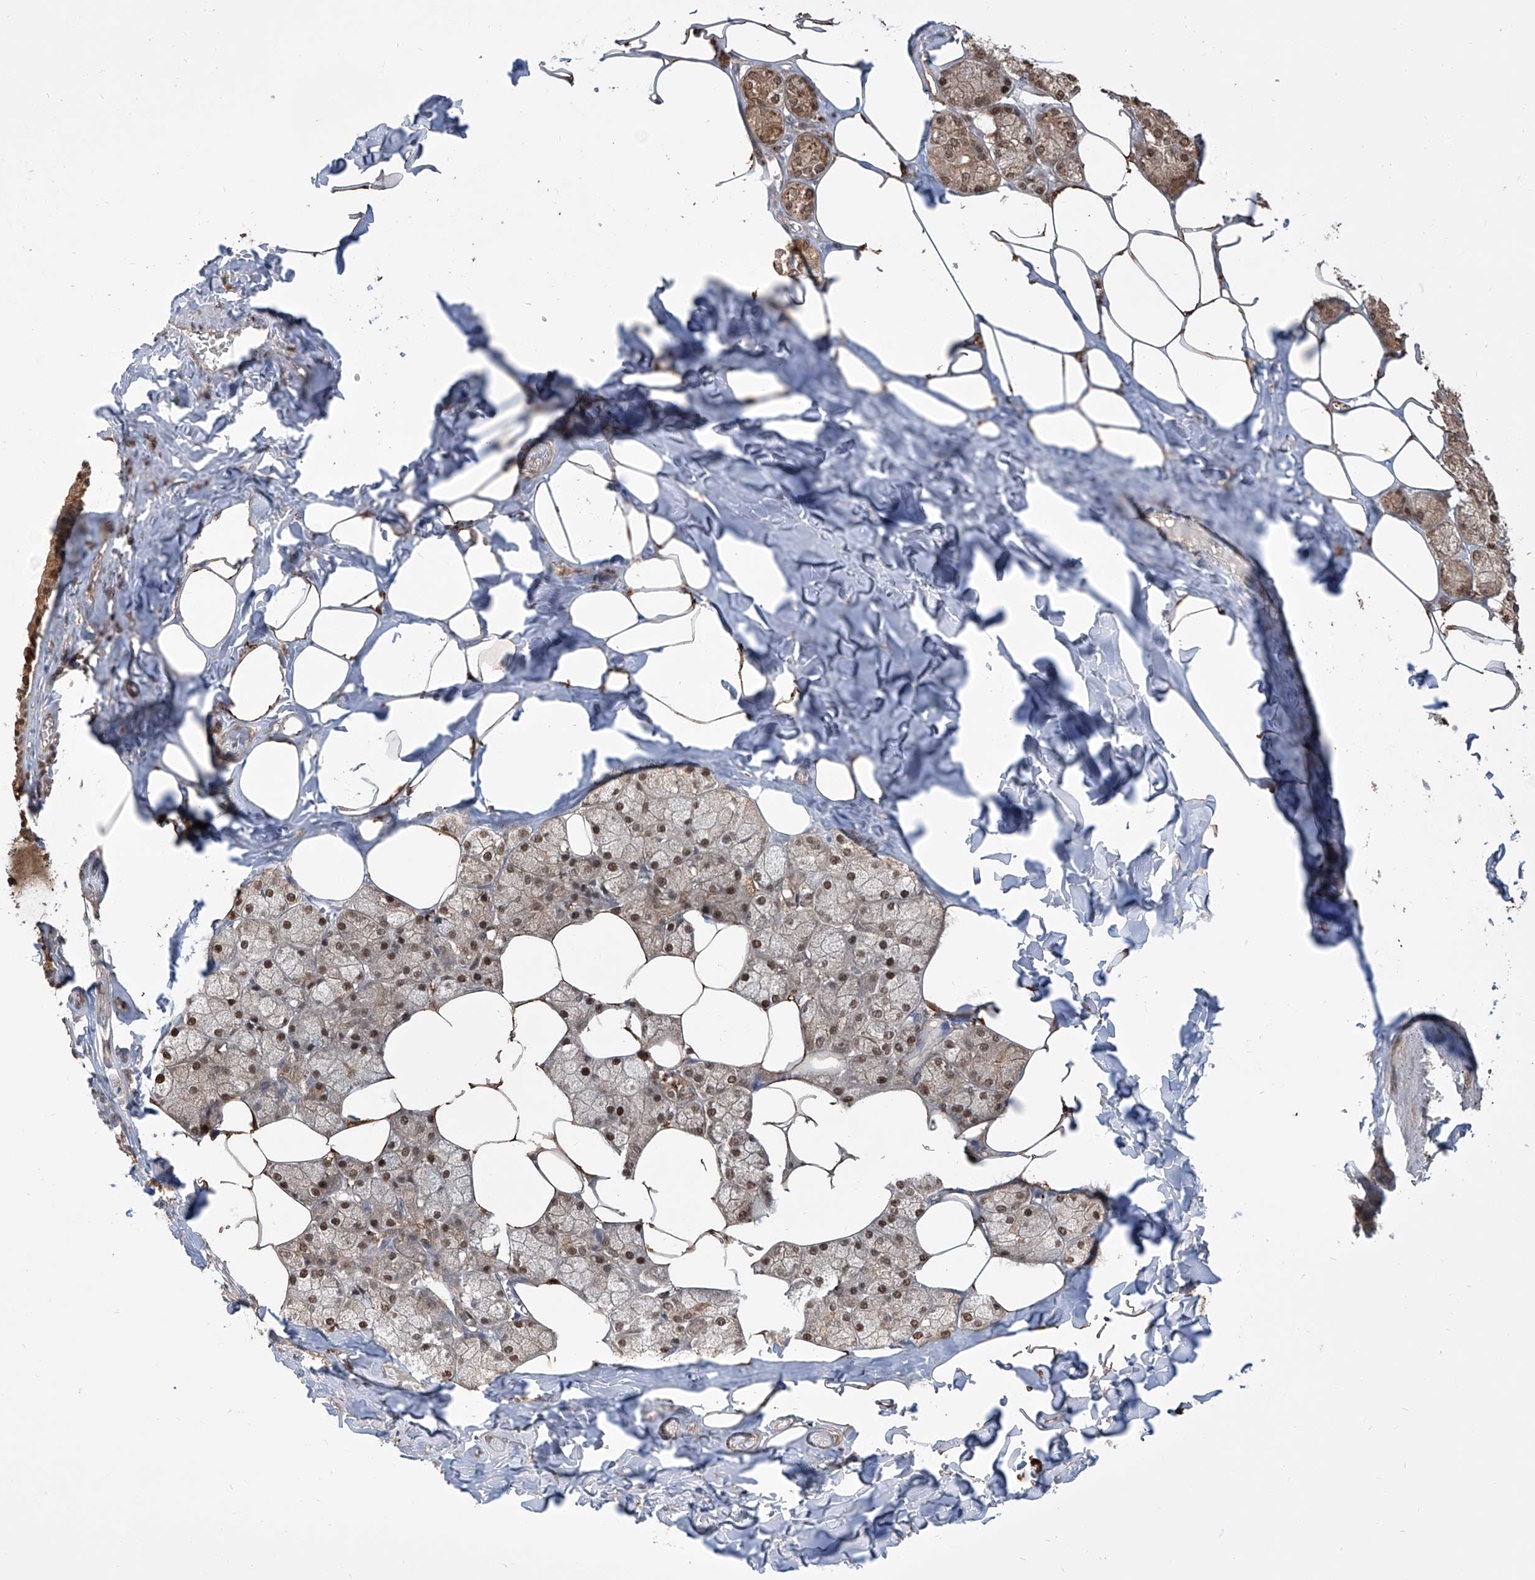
{"staining": {"intensity": "moderate", "quantity": ">75%", "location": "cytoplasmic/membranous,nuclear"}, "tissue": "salivary gland", "cell_type": "Glandular cells", "image_type": "normal", "snomed": [{"axis": "morphology", "description": "Normal tissue, NOS"}, {"axis": "topography", "description": "Salivary gland"}], "caption": "Salivary gland stained with DAB (3,3'-diaminobenzidine) IHC reveals medium levels of moderate cytoplasmic/membranous,nuclear positivity in about >75% of glandular cells.", "gene": "HOXC8", "patient": {"sex": "male", "age": 62}}